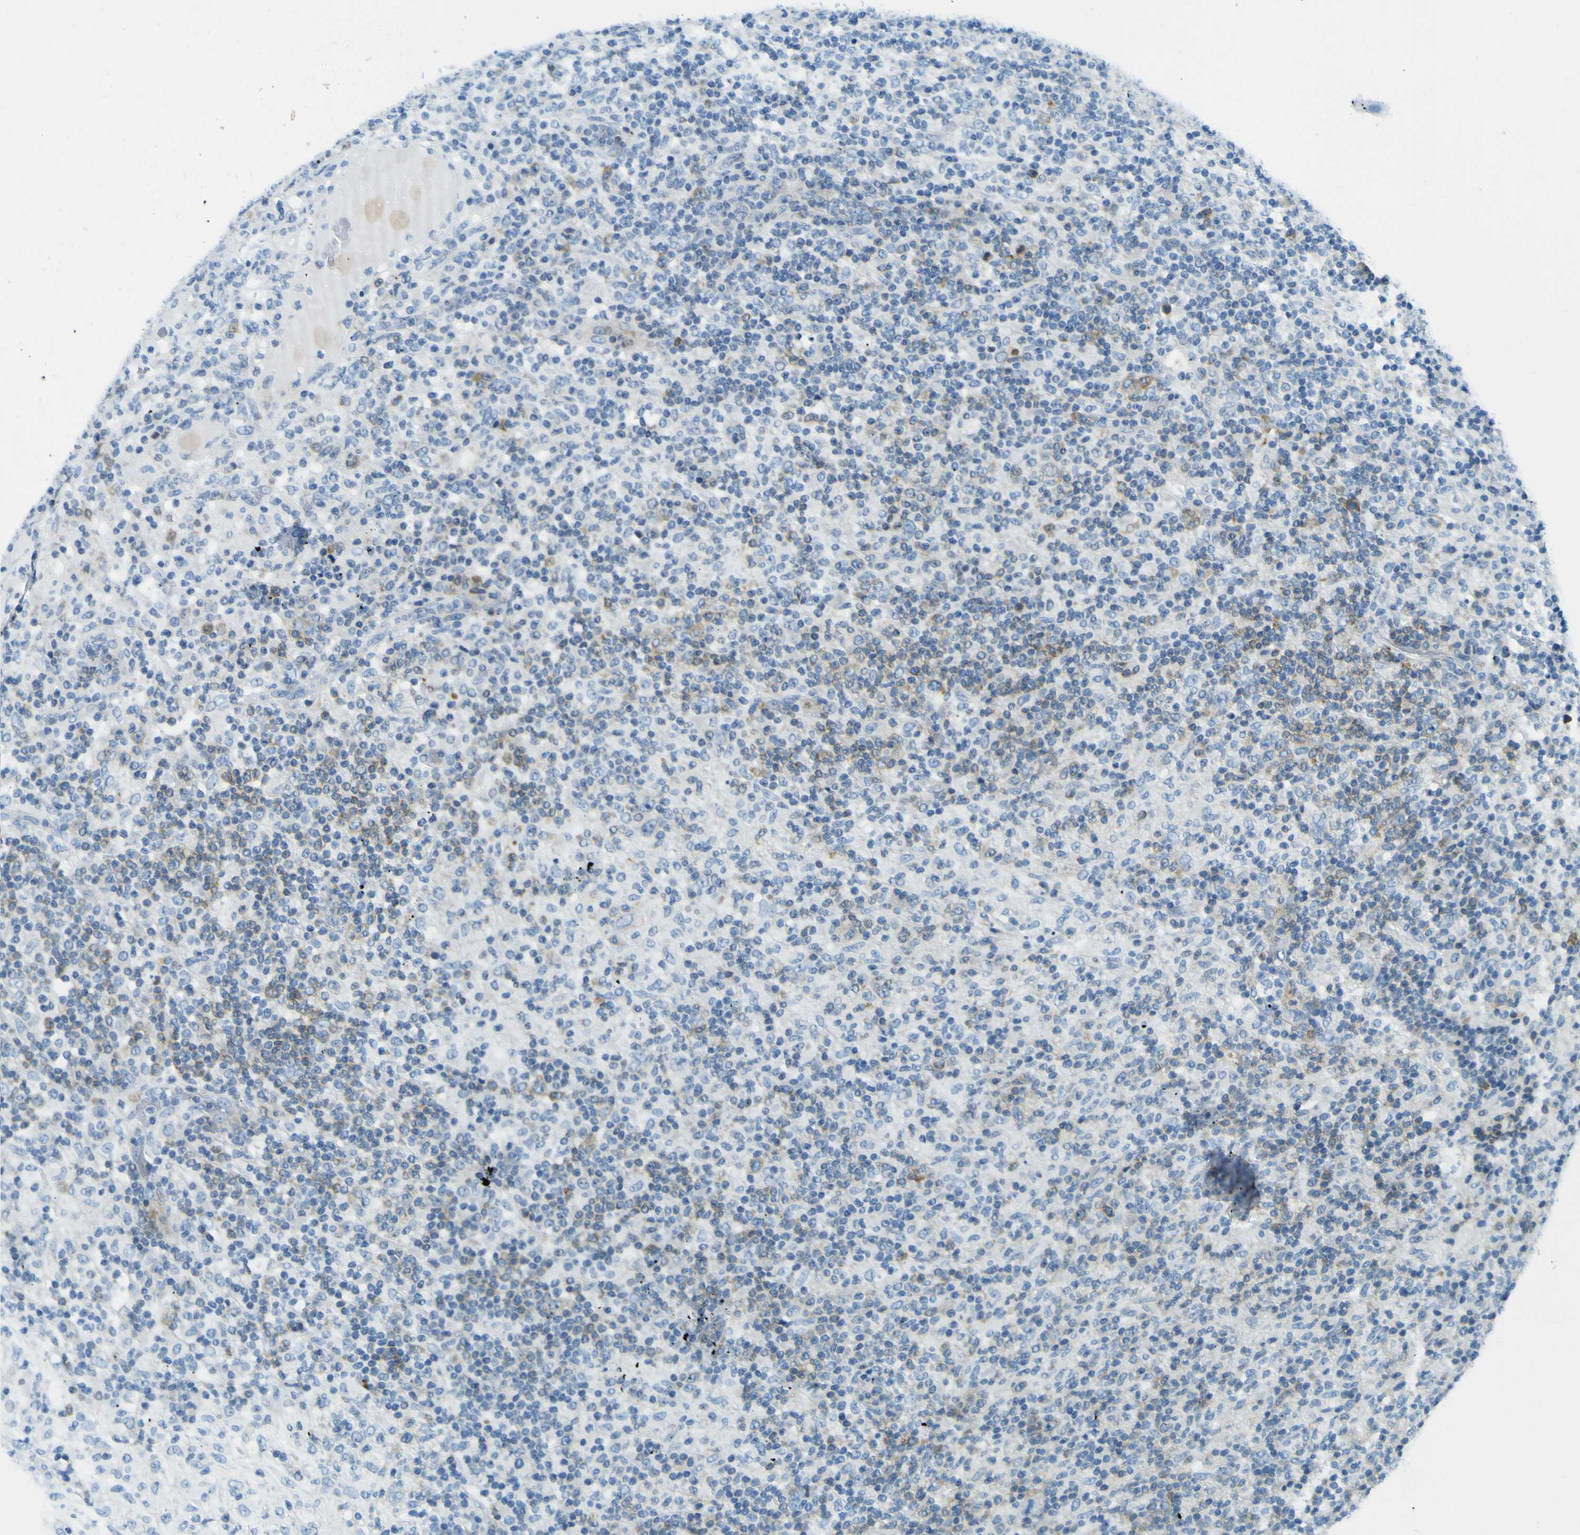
{"staining": {"intensity": "moderate", "quantity": "<25%", "location": "cytoplasmic/membranous"}, "tissue": "lymphoma", "cell_type": "Tumor cells", "image_type": "cancer", "snomed": [{"axis": "morphology", "description": "Hodgkin's disease, NOS"}, {"axis": "topography", "description": "Lymph node"}], "caption": "Brown immunohistochemical staining in Hodgkin's disease reveals moderate cytoplasmic/membranous positivity in about <25% of tumor cells.", "gene": "SORCS1", "patient": {"sex": "male", "age": 70}}